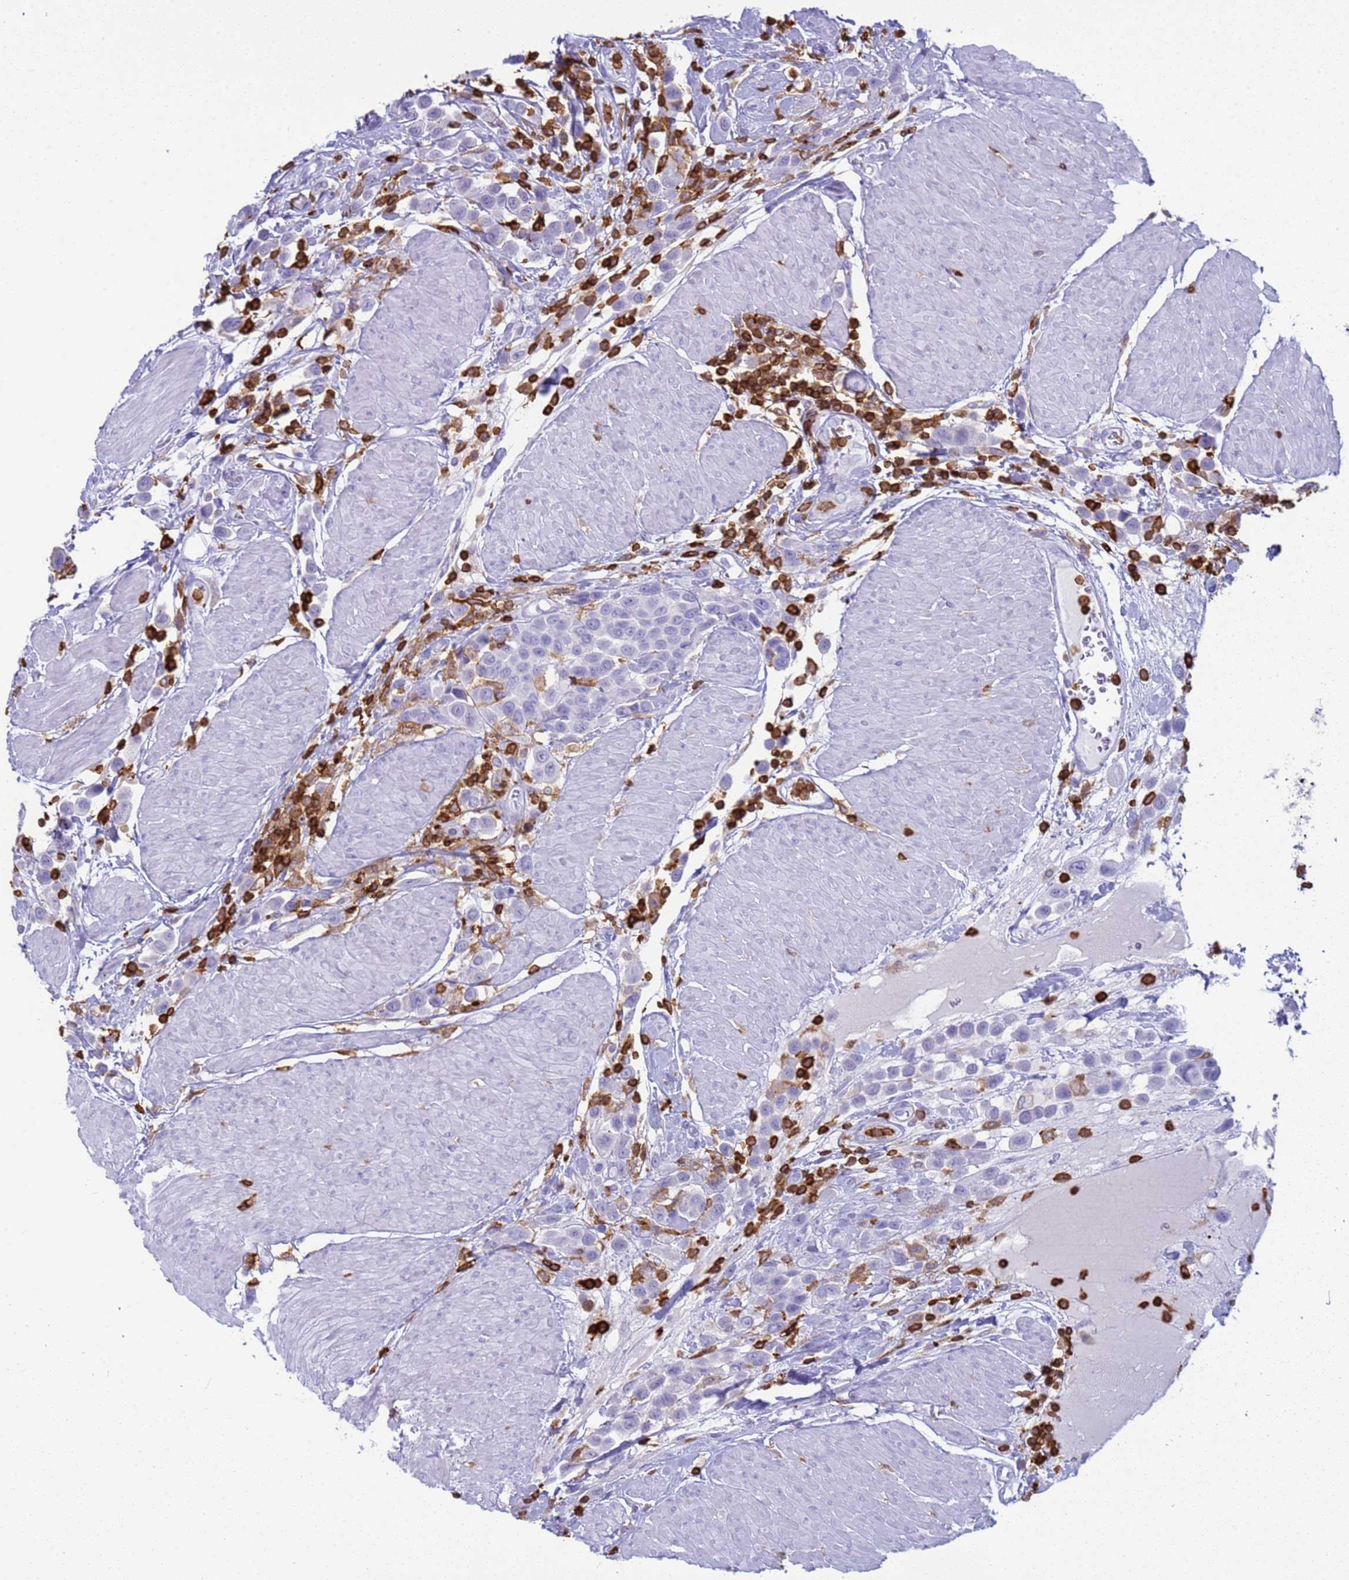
{"staining": {"intensity": "negative", "quantity": "none", "location": "none"}, "tissue": "urothelial cancer", "cell_type": "Tumor cells", "image_type": "cancer", "snomed": [{"axis": "morphology", "description": "Urothelial carcinoma, High grade"}, {"axis": "topography", "description": "Urinary bladder"}], "caption": "The immunohistochemistry (IHC) micrograph has no significant expression in tumor cells of urothelial carcinoma (high-grade) tissue. (DAB (3,3'-diaminobenzidine) IHC with hematoxylin counter stain).", "gene": "IRF5", "patient": {"sex": "male", "age": 50}}